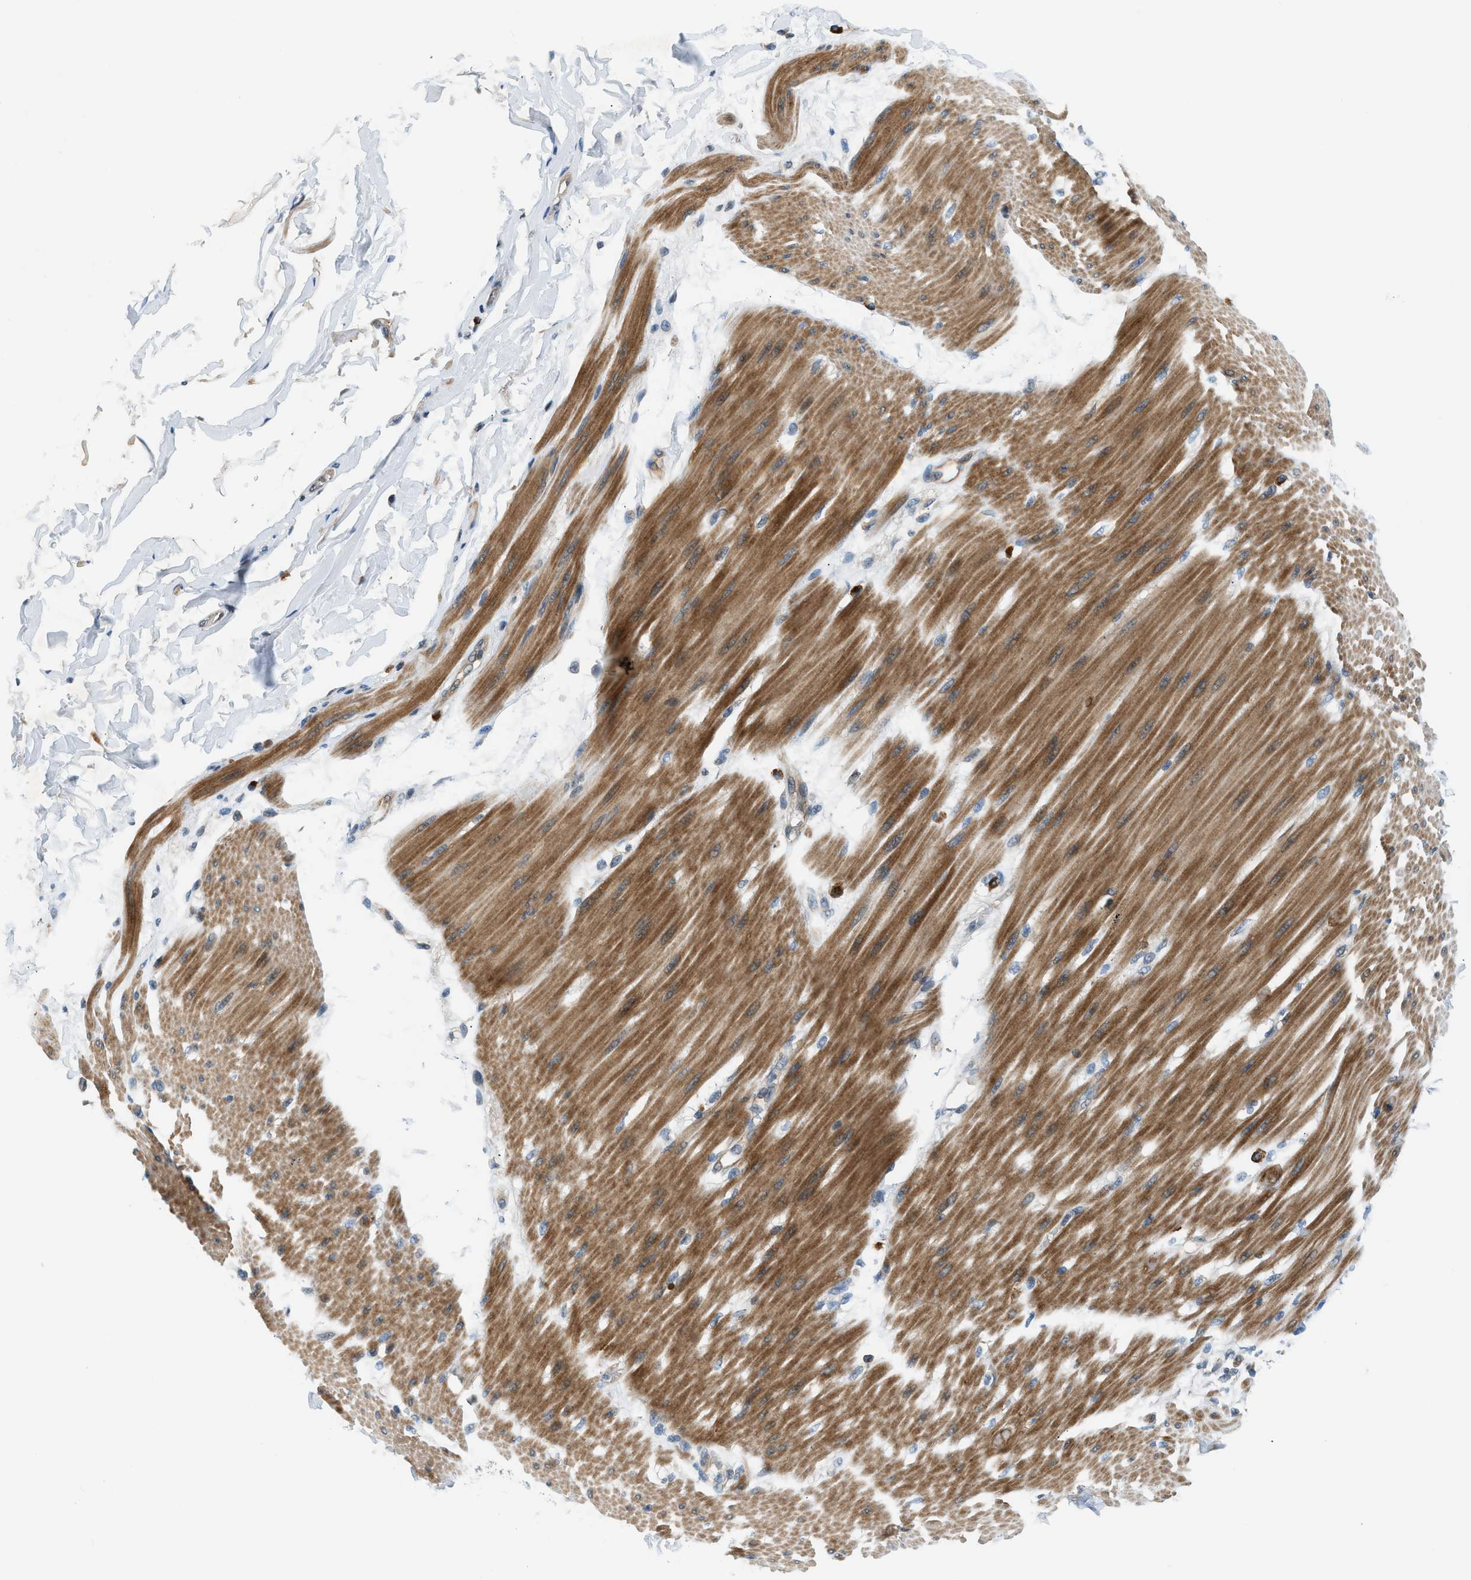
{"staining": {"intensity": "negative", "quantity": "none", "location": "none"}, "tissue": "adipose tissue", "cell_type": "Adipocytes", "image_type": "normal", "snomed": [{"axis": "morphology", "description": "Normal tissue, NOS"}, {"axis": "morphology", "description": "Adenocarcinoma, NOS"}, {"axis": "topography", "description": "Duodenum"}, {"axis": "topography", "description": "Peripheral nerve tissue"}], "caption": "Protein analysis of normal adipose tissue demonstrates no significant positivity in adipocytes. (Brightfield microscopy of DAB immunohistochemistry (IHC) at high magnification).", "gene": "CBLB", "patient": {"sex": "female", "age": 60}}